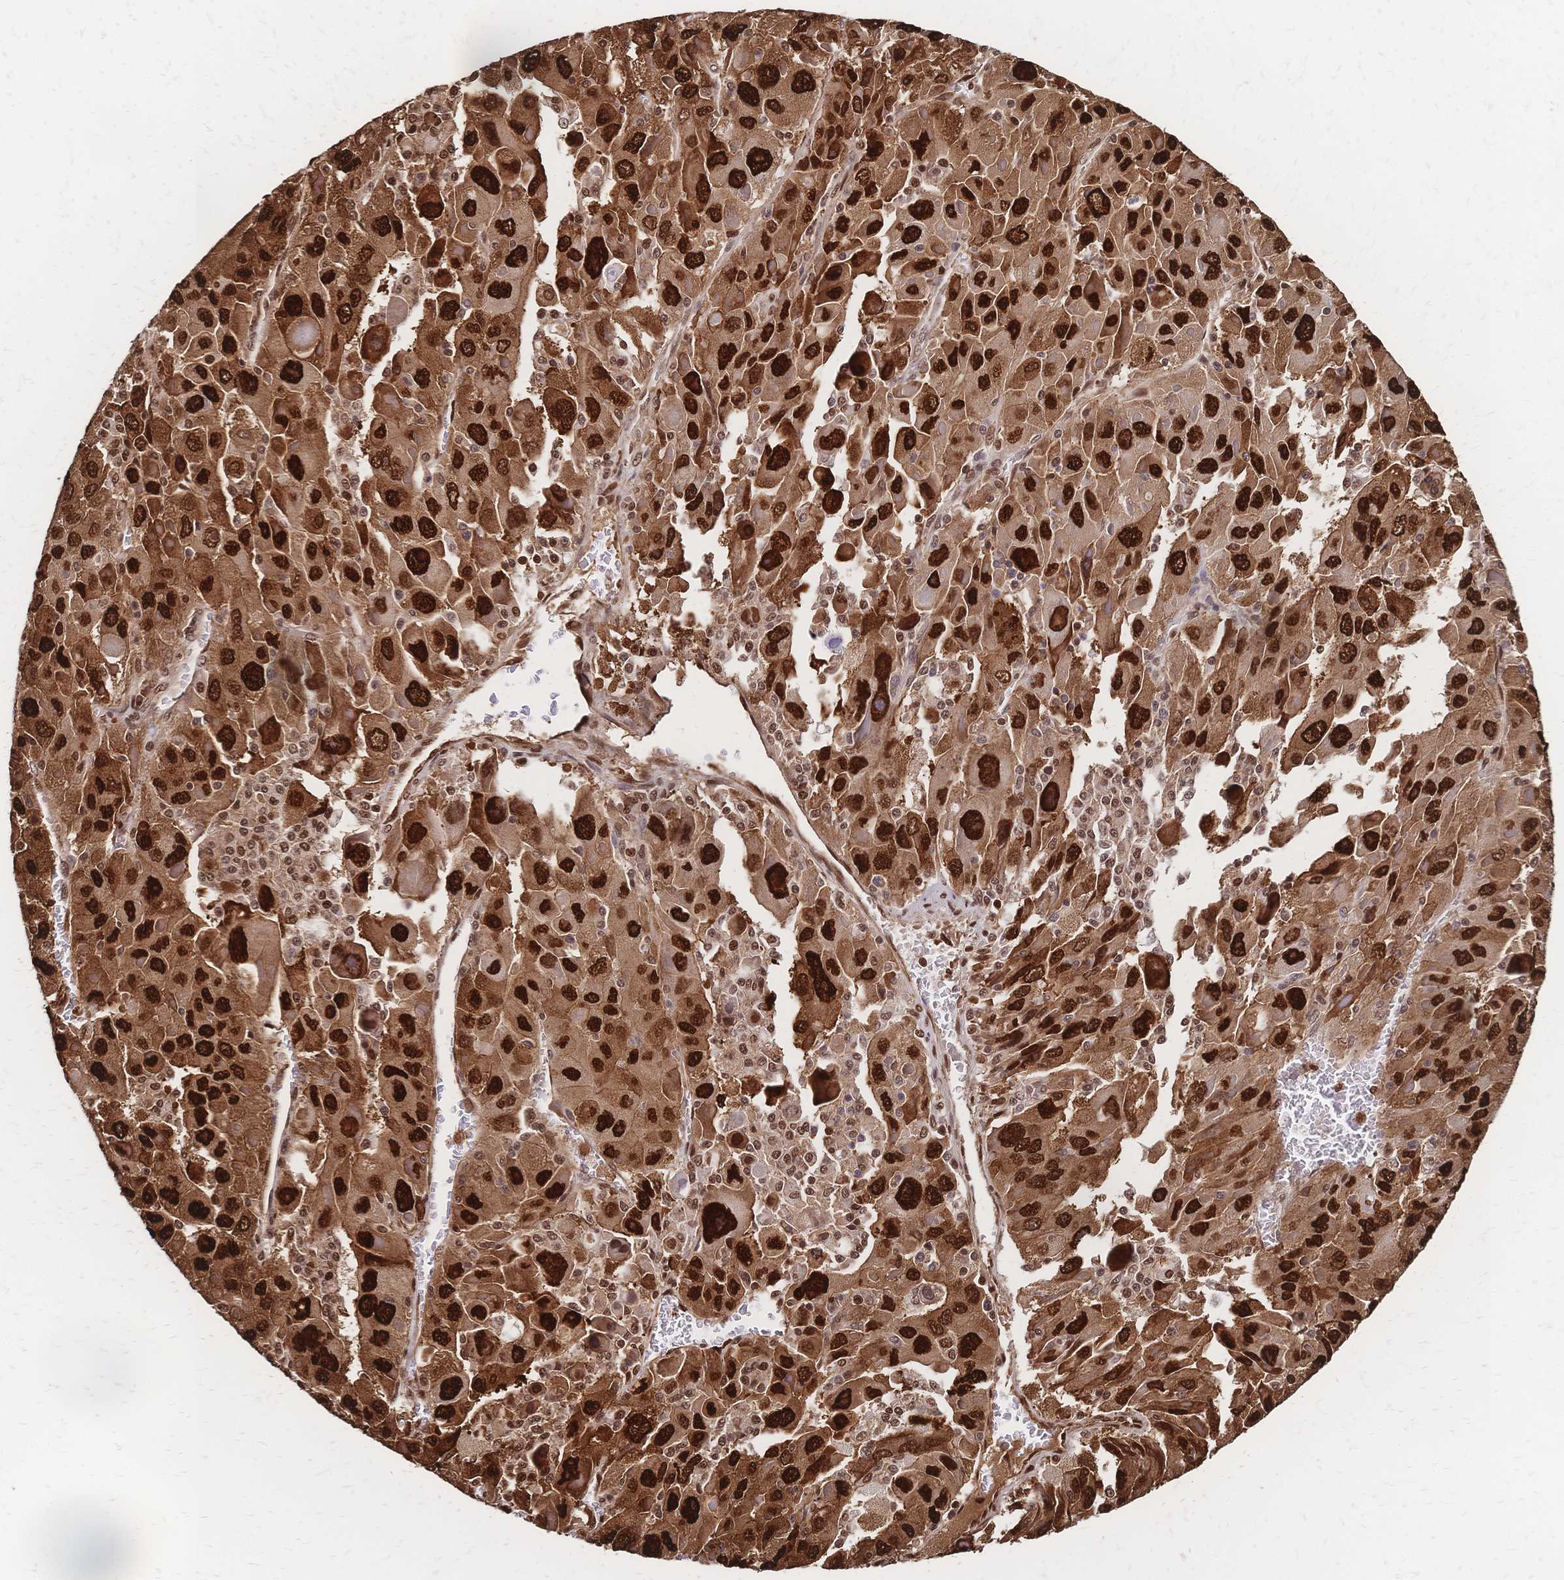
{"staining": {"intensity": "strong", "quantity": ">75%", "location": "cytoplasmic/membranous,nuclear"}, "tissue": "liver cancer", "cell_type": "Tumor cells", "image_type": "cancer", "snomed": [{"axis": "morphology", "description": "Carcinoma, Hepatocellular, NOS"}, {"axis": "topography", "description": "Liver"}], "caption": "The image demonstrates immunohistochemical staining of liver cancer (hepatocellular carcinoma). There is strong cytoplasmic/membranous and nuclear expression is present in about >75% of tumor cells. Nuclei are stained in blue.", "gene": "HDGF", "patient": {"sex": "female", "age": 41}}